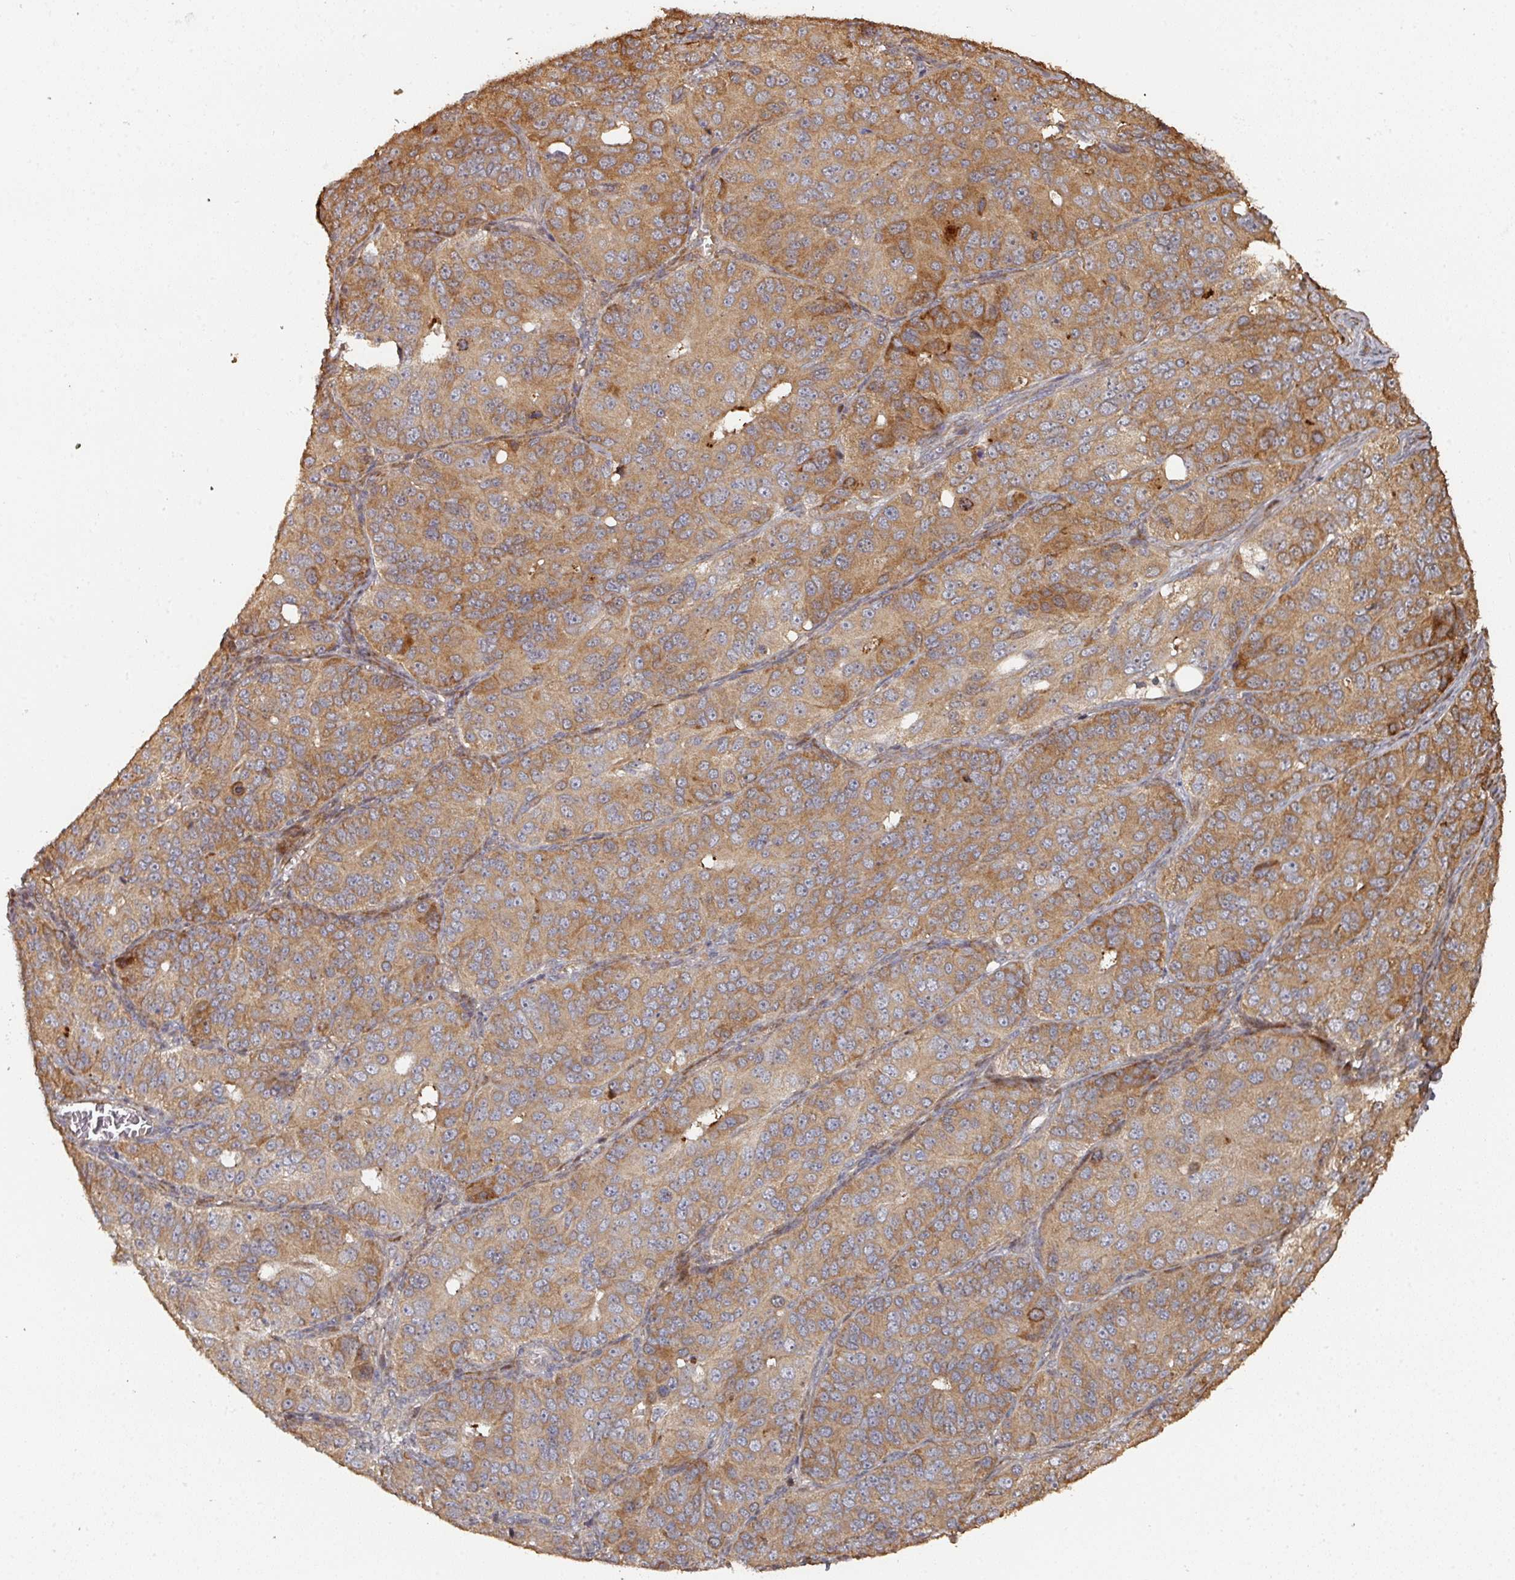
{"staining": {"intensity": "moderate", "quantity": ">75%", "location": "cytoplasmic/membranous"}, "tissue": "ovarian cancer", "cell_type": "Tumor cells", "image_type": "cancer", "snomed": [{"axis": "morphology", "description": "Carcinoma, endometroid"}, {"axis": "topography", "description": "Ovary"}], "caption": "A brown stain highlights moderate cytoplasmic/membranous positivity of a protein in human ovarian endometroid carcinoma tumor cells. The protein of interest is stained brown, and the nuclei are stained in blue (DAB IHC with brightfield microscopy, high magnification).", "gene": "CA7", "patient": {"sex": "female", "age": 51}}